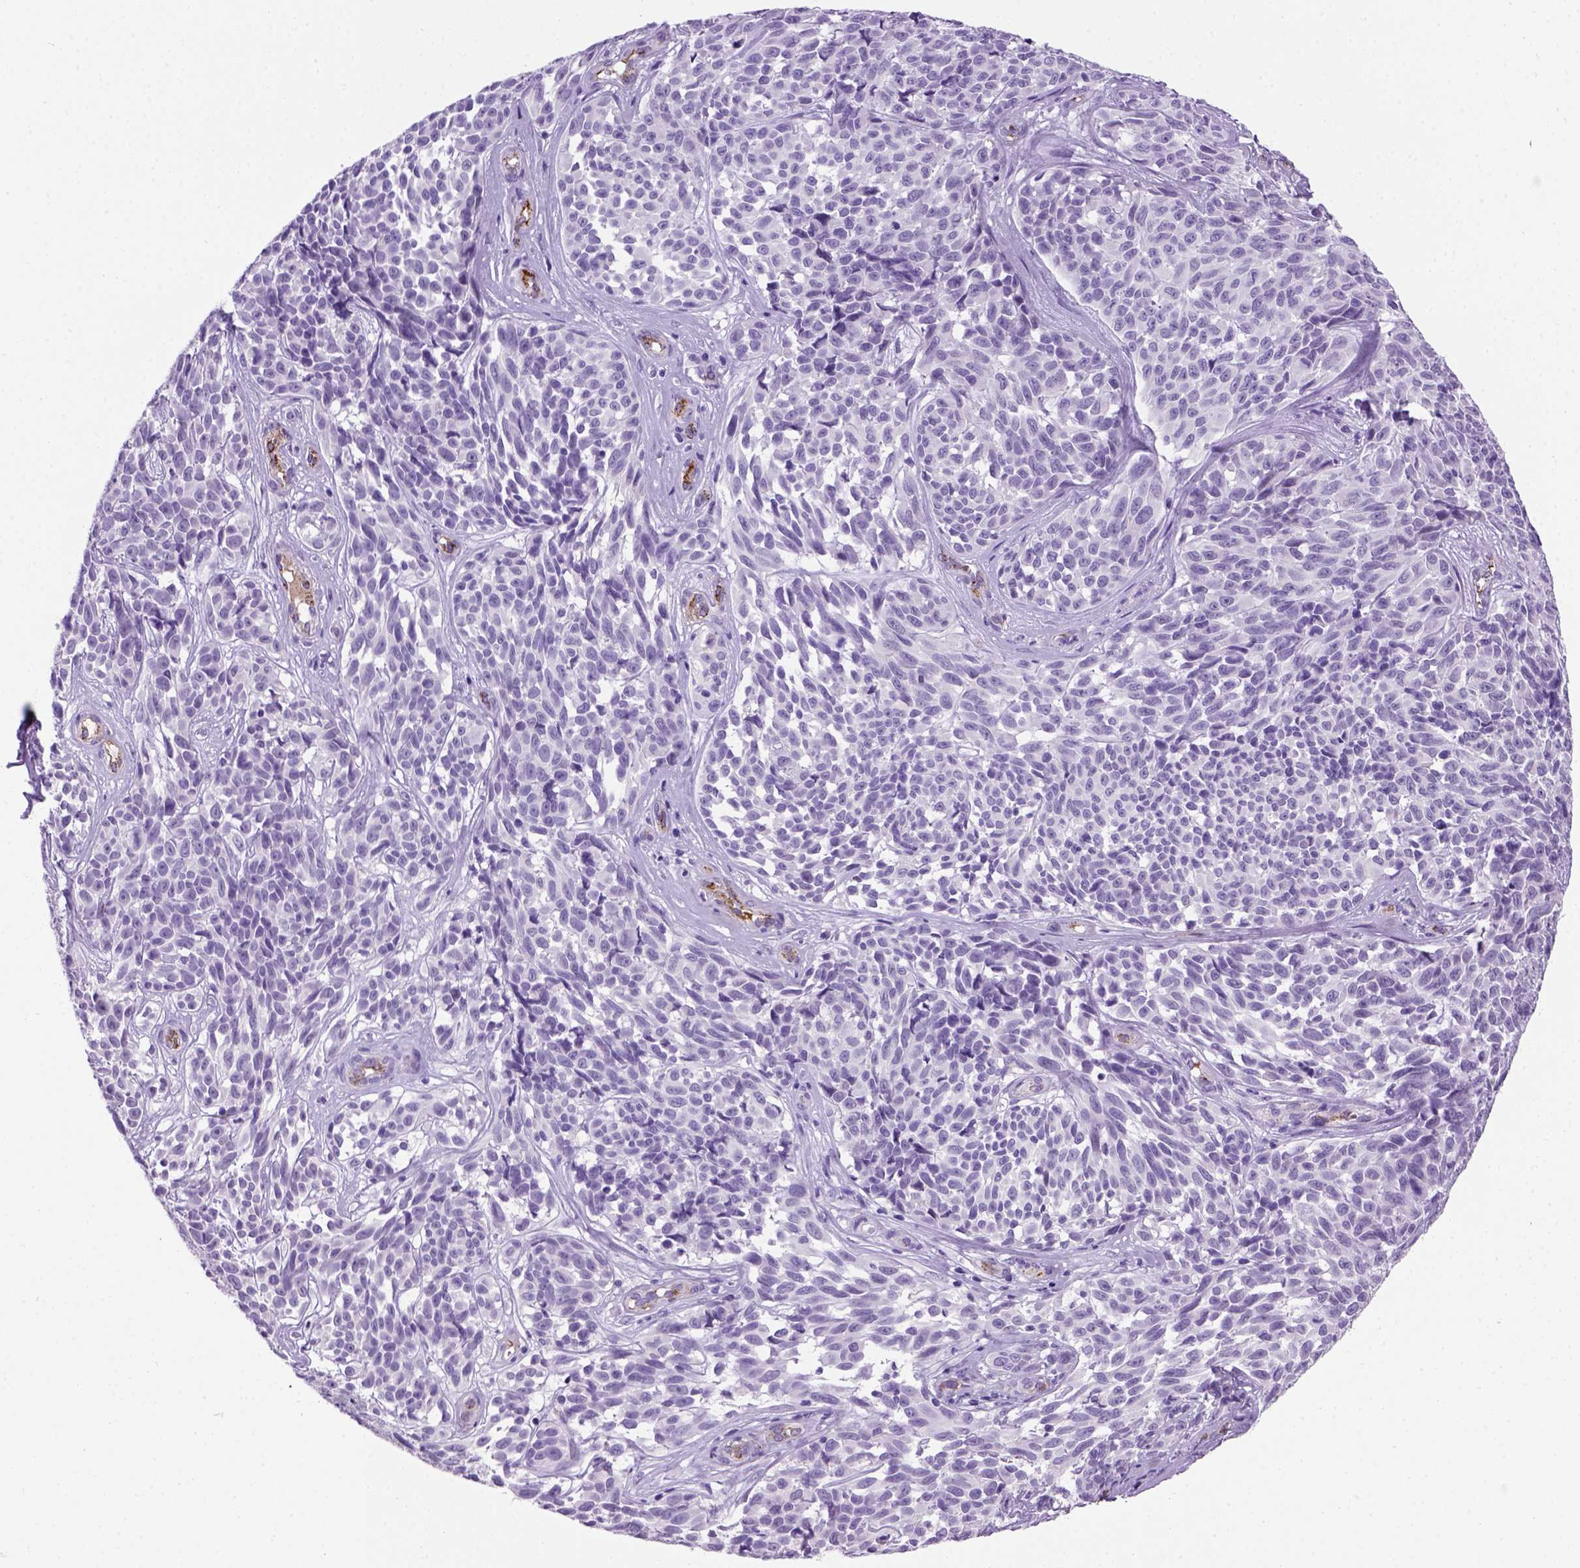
{"staining": {"intensity": "negative", "quantity": "none", "location": "none"}, "tissue": "melanoma", "cell_type": "Tumor cells", "image_type": "cancer", "snomed": [{"axis": "morphology", "description": "Malignant melanoma, NOS"}, {"axis": "topography", "description": "Skin"}], "caption": "High power microscopy photomicrograph of an immunohistochemistry (IHC) histopathology image of melanoma, revealing no significant staining in tumor cells.", "gene": "VWF", "patient": {"sex": "female", "age": 88}}